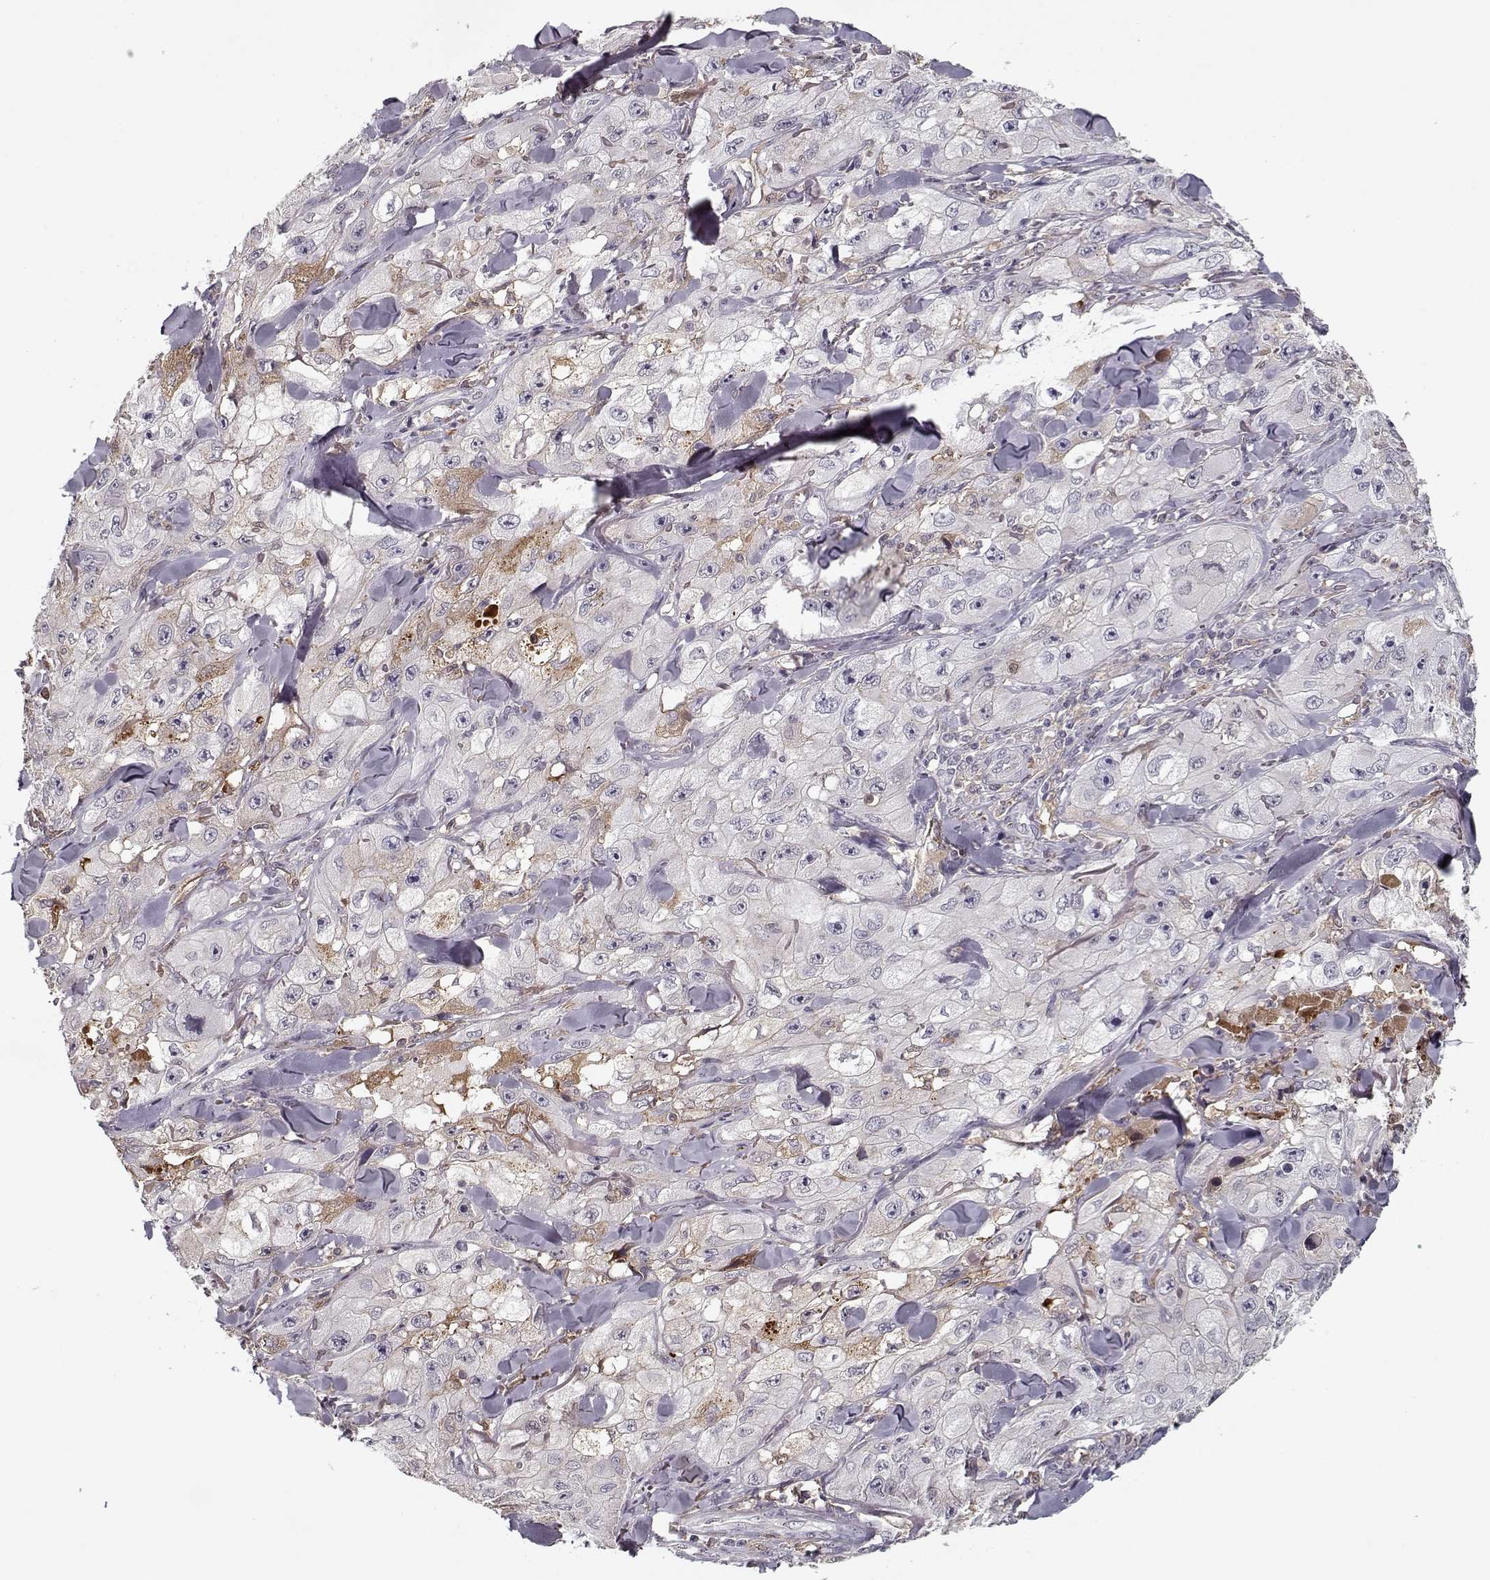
{"staining": {"intensity": "negative", "quantity": "none", "location": "none"}, "tissue": "skin cancer", "cell_type": "Tumor cells", "image_type": "cancer", "snomed": [{"axis": "morphology", "description": "Squamous cell carcinoma, NOS"}, {"axis": "topography", "description": "Skin"}, {"axis": "topography", "description": "Subcutis"}], "caption": "The image shows no significant staining in tumor cells of skin cancer (squamous cell carcinoma). (DAB (3,3'-diaminobenzidine) immunohistochemistry (IHC), high magnification).", "gene": "AFM", "patient": {"sex": "male", "age": 73}}